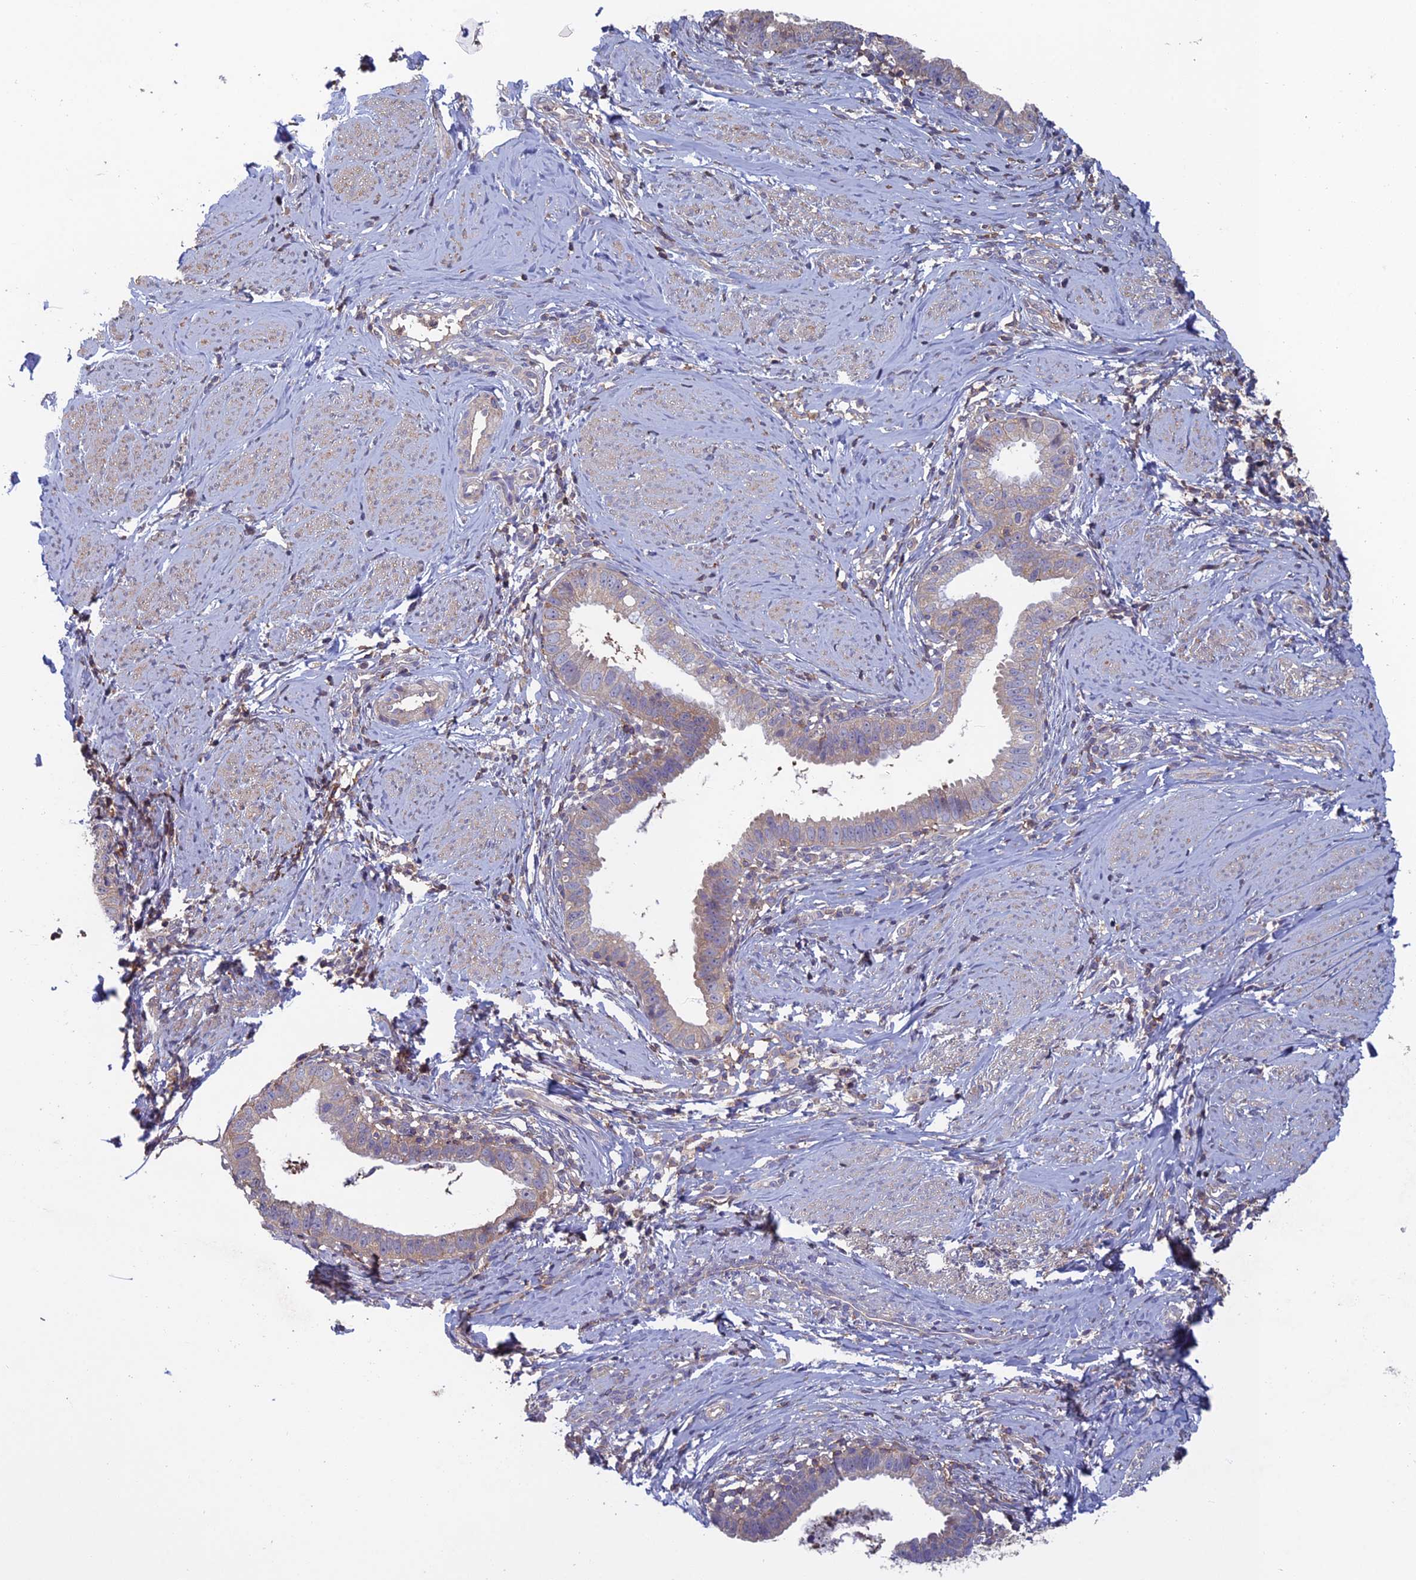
{"staining": {"intensity": "weak", "quantity": "<25%", "location": "cytoplasmic/membranous"}, "tissue": "cervical cancer", "cell_type": "Tumor cells", "image_type": "cancer", "snomed": [{"axis": "morphology", "description": "Adenocarcinoma, NOS"}, {"axis": "topography", "description": "Cervix"}], "caption": "An IHC image of cervical cancer is shown. There is no staining in tumor cells of cervical cancer.", "gene": "C15orf62", "patient": {"sex": "female", "age": 36}}